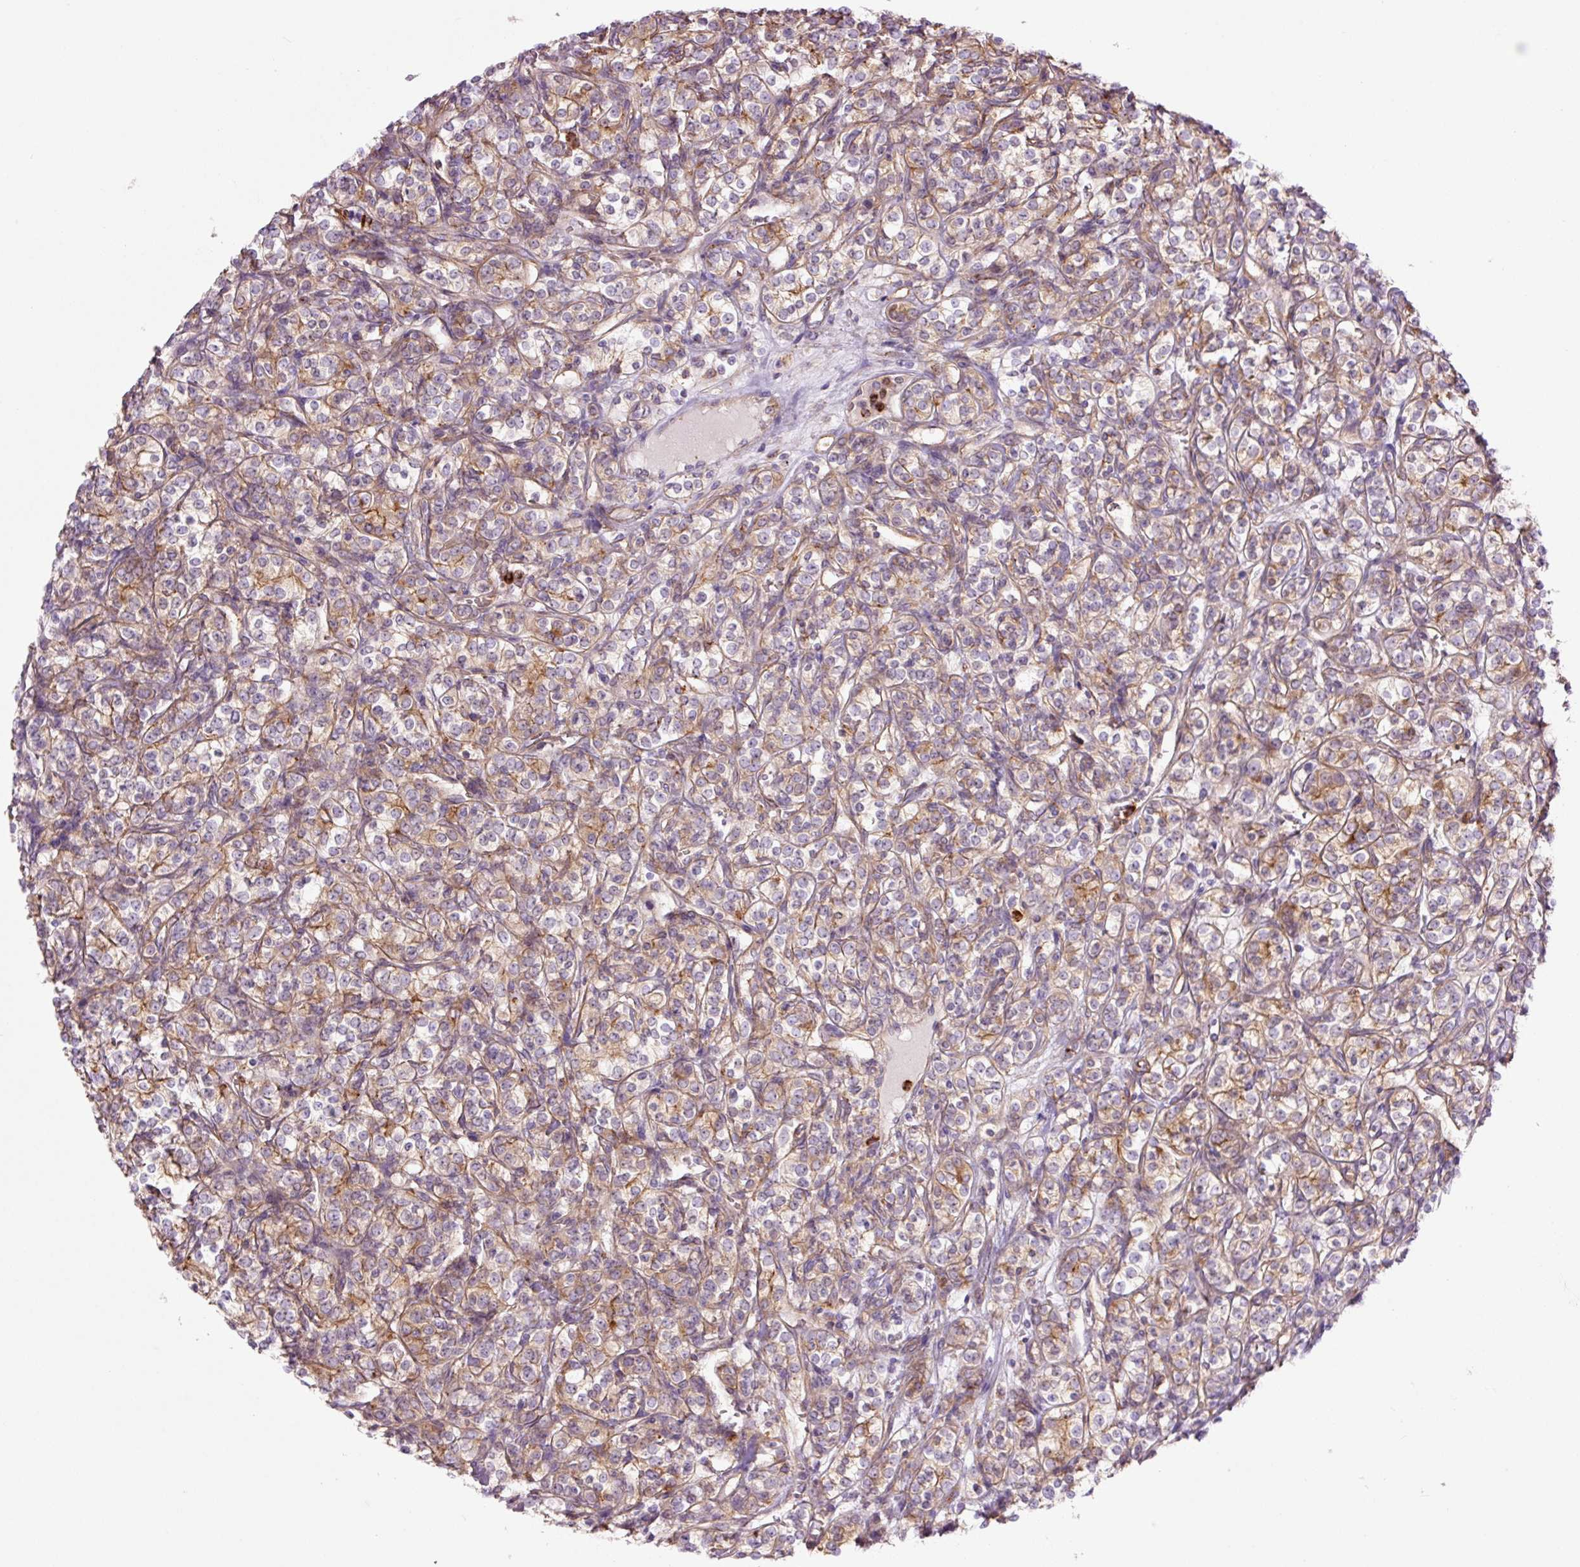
{"staining": {"intensity": "weak", "quantity": "25%-75%", "location": "cytoplasmic/membranous"}, "tissue": "renal cancer", "cell_type": "Tumor cells", "image_type": "cancer", "snomed": [{"axis": "morphology", "description": "Adenocarcinoma, NOS"}, {"axis": "topography", "description": "Kidney"}], "caption": "Immunohistochemistry of renal adenocarcinoma exhibits low levels of weak cytoplasmic/membranous expression in approximately 25%-75% of tumor cells.", "gene": "SH2D6", "patient": {"sex": "male", "age": 77}}